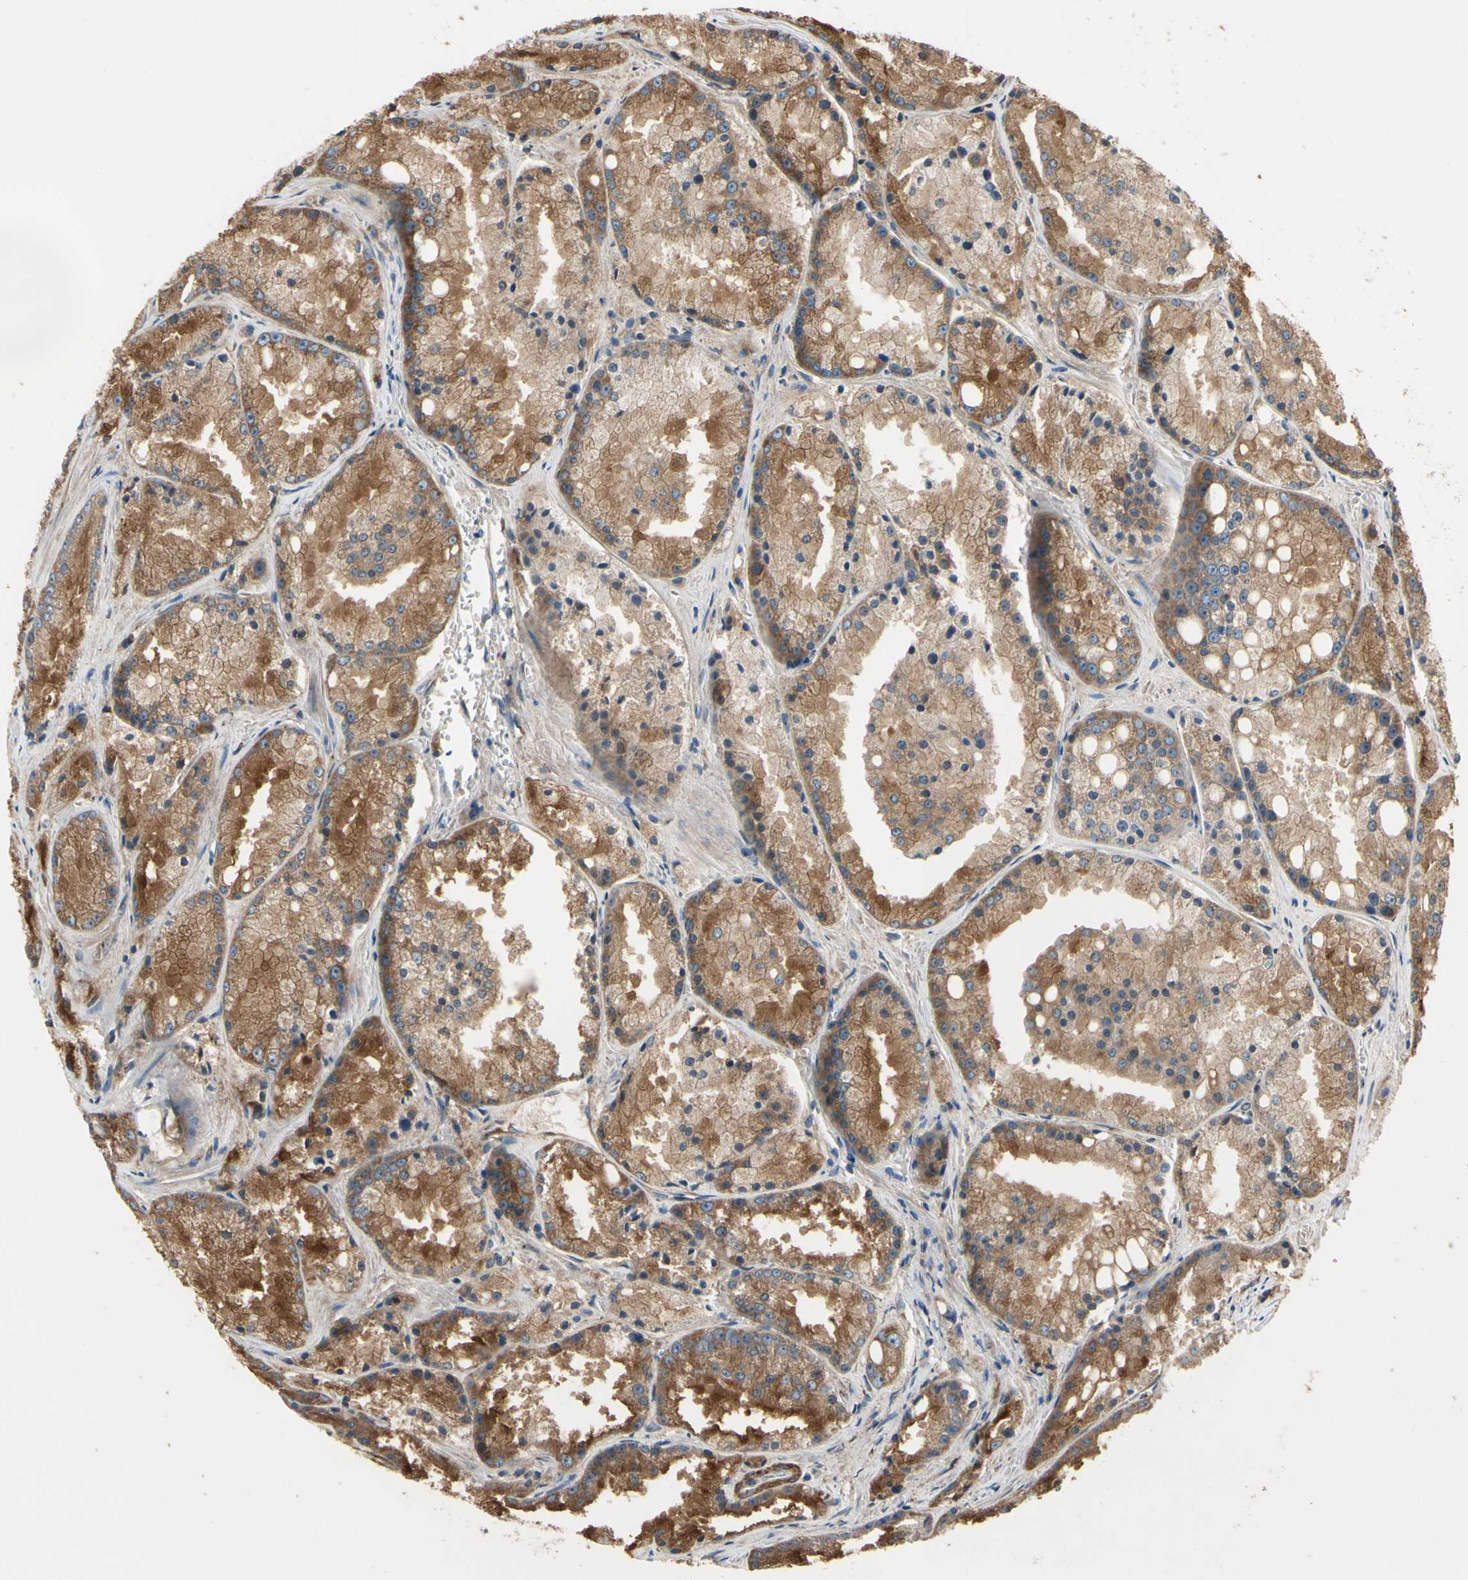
{"staining": {"intensity": "strong", "quantity": ">75%", "location": "cytoplasmic/membranous"}, "tissue": "prostate cancer", "cell_type": "Tumor cells", "image_type": "cancer", "snomed": [{"axis": "morphology", "description": "Adenocarcinoma, Low grade"}, {"axis": "topography", "description": "Prostate"}], "caption": "DAB (3,3'-diaminobenzidine) immunohistochemical staining of human prostate adenocarcinoma (low-grade) reveals strong cytoplasmic/membranous protein positivity in about >75% of tumor cells.", "gene": "PRKAR2B", "patient": {"sex": "male", "age": 64}}